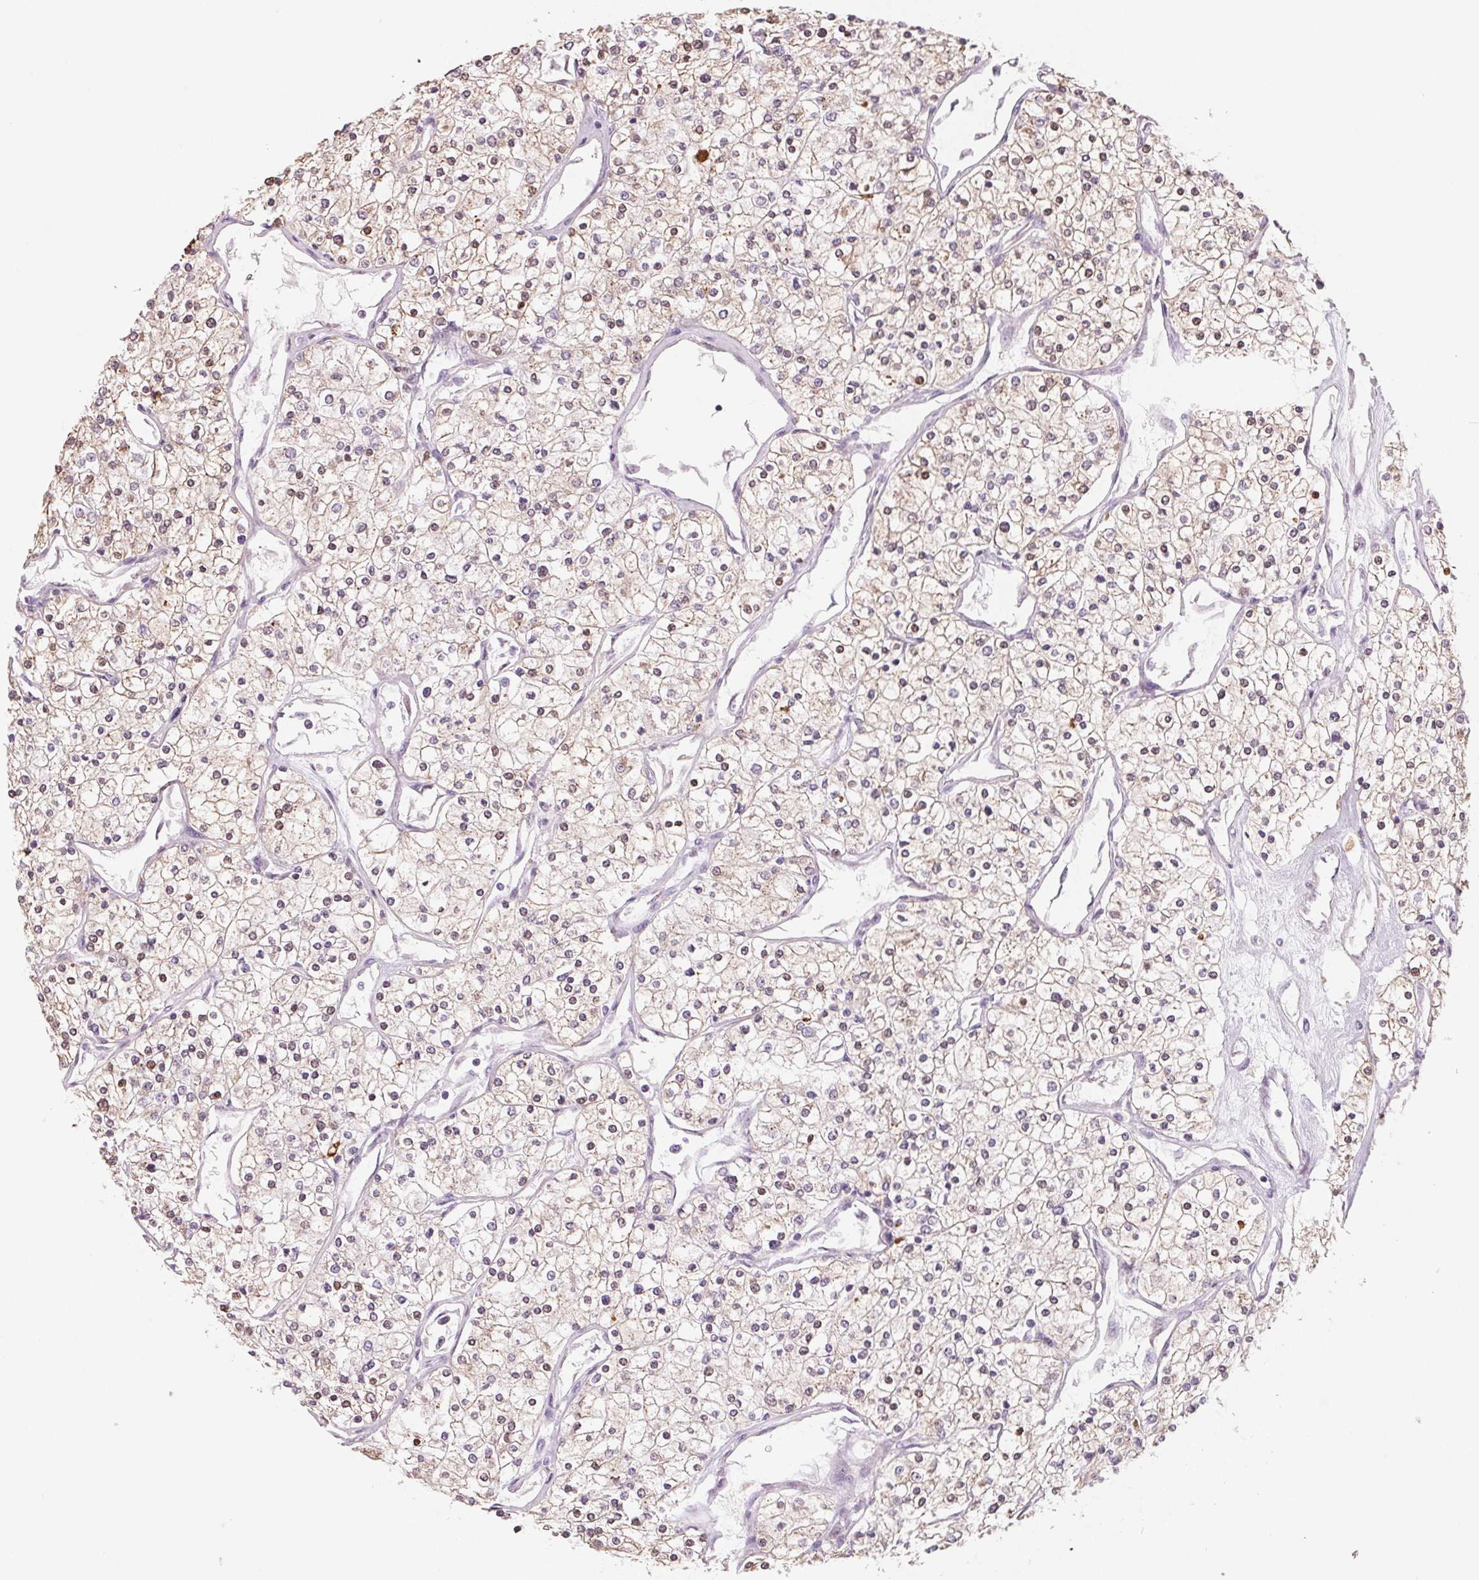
{"staining": {"intensity": "weak", "quantity": "<25%", "location": "cytoplasmic/membranous"}, "tissue": "renal cancer", "cell_type": "Tumor cells", "image_type": "cancer", "snomed": [{"axis": "morphology", "description": "Adenocarcinoma, NOS"}, {"axis": "topography", "description": "Kidney"}], "caption": "IHC image of renal cancer stained for a protein (brown), which exhibits no staining in tumor cells.", "gene": "VTCN1", "patient": {"sex": "male", "age": 80}}